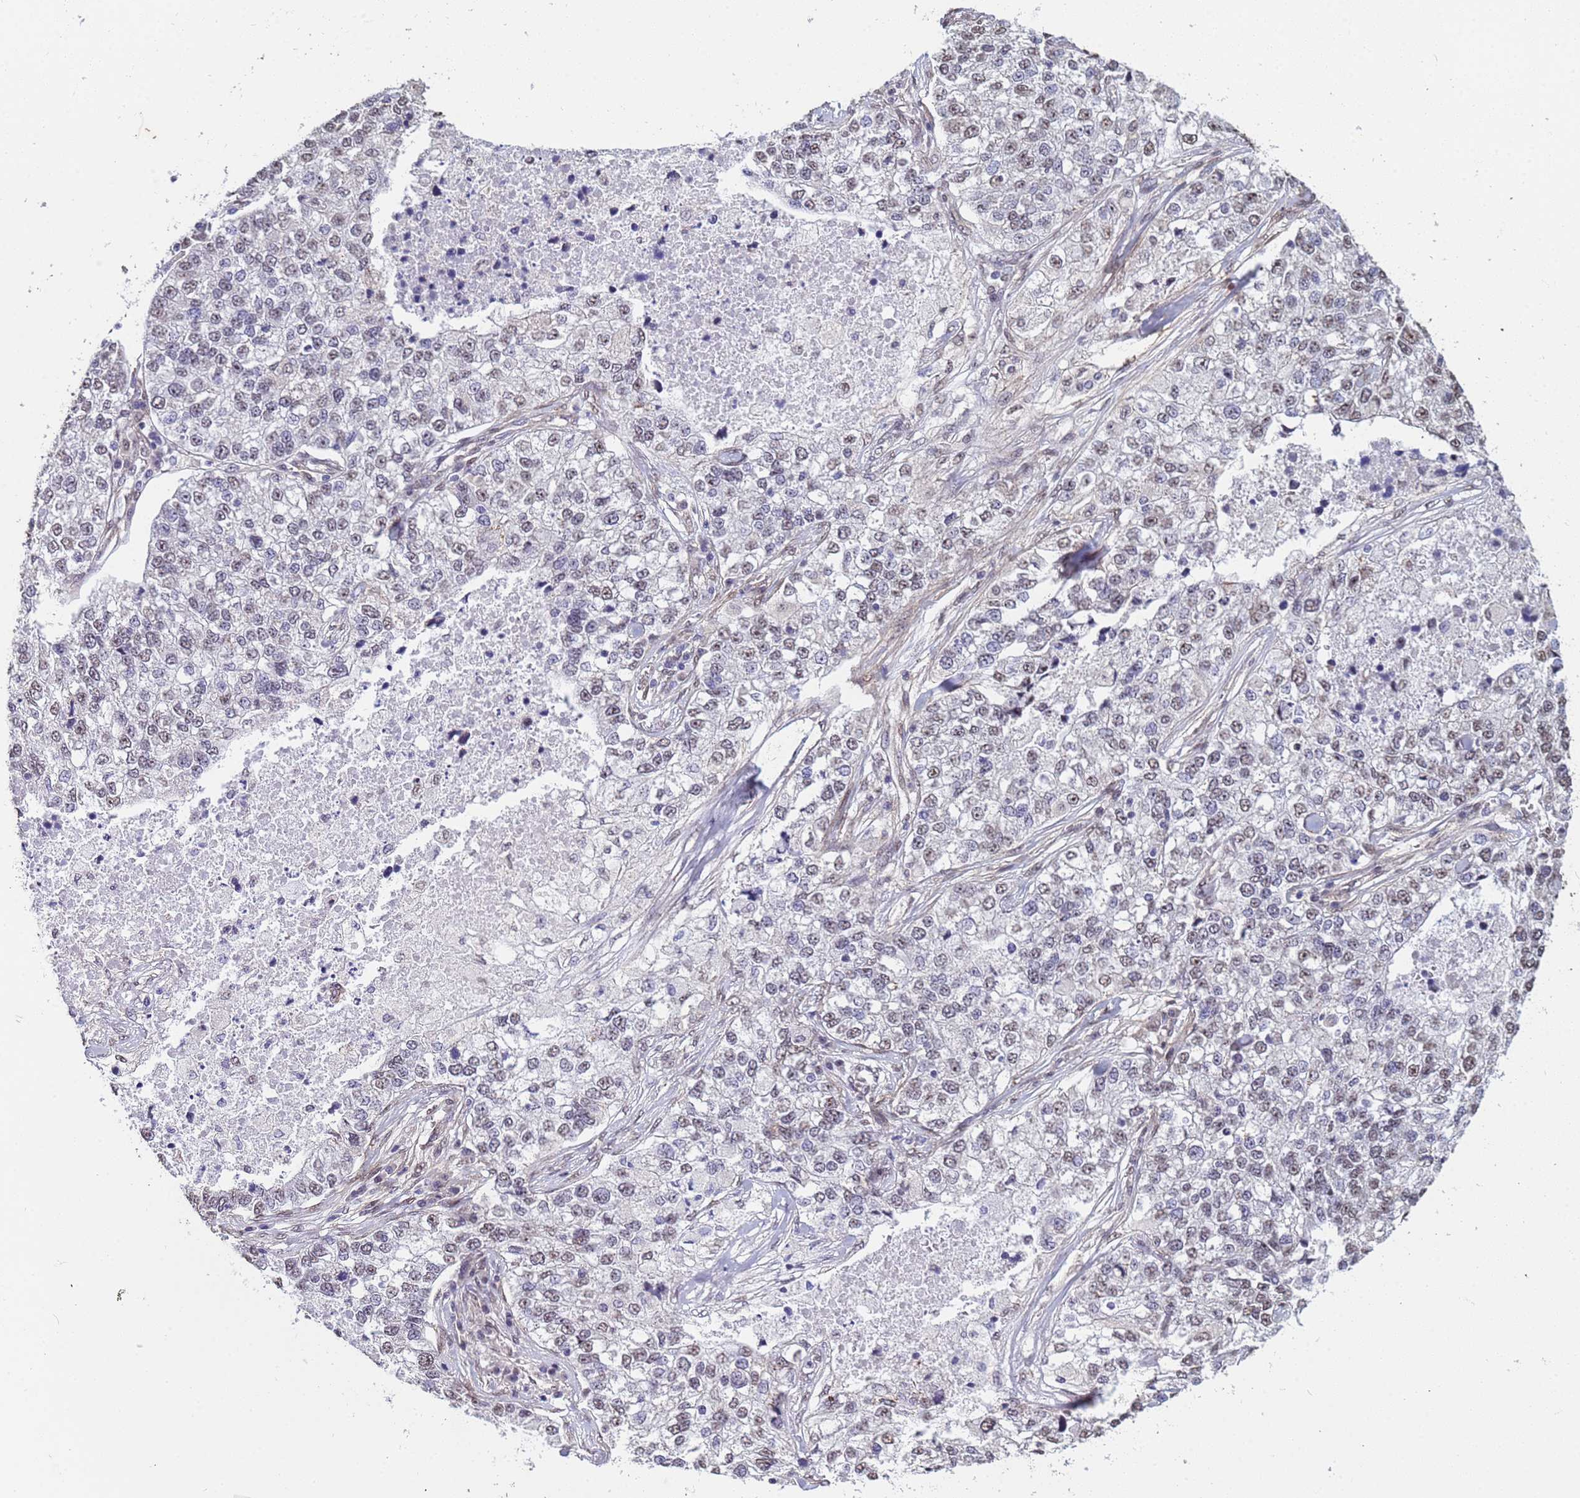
{"staining": {"intensity": "weak", "quantity": "25%-75%", "location": "nuclear"}, "tissue": "lung cancer", "cell_type": "Tumor cells", "image_type": "cancer", "snomed": [{"axis": "morphology", "description": "Adenocarcinoma, NOS"}, {"axis": "topography", "description": "Lung"}], "caption": "Weak nuclear protein positivity is present in about 25%-75% of tumor cells in lung adenocarcinoma. (DAB = brown stain, brightfield microscopy at high magnification).", "gene": "TRIP6", "patient": {"sex": "male", "age": 49}}